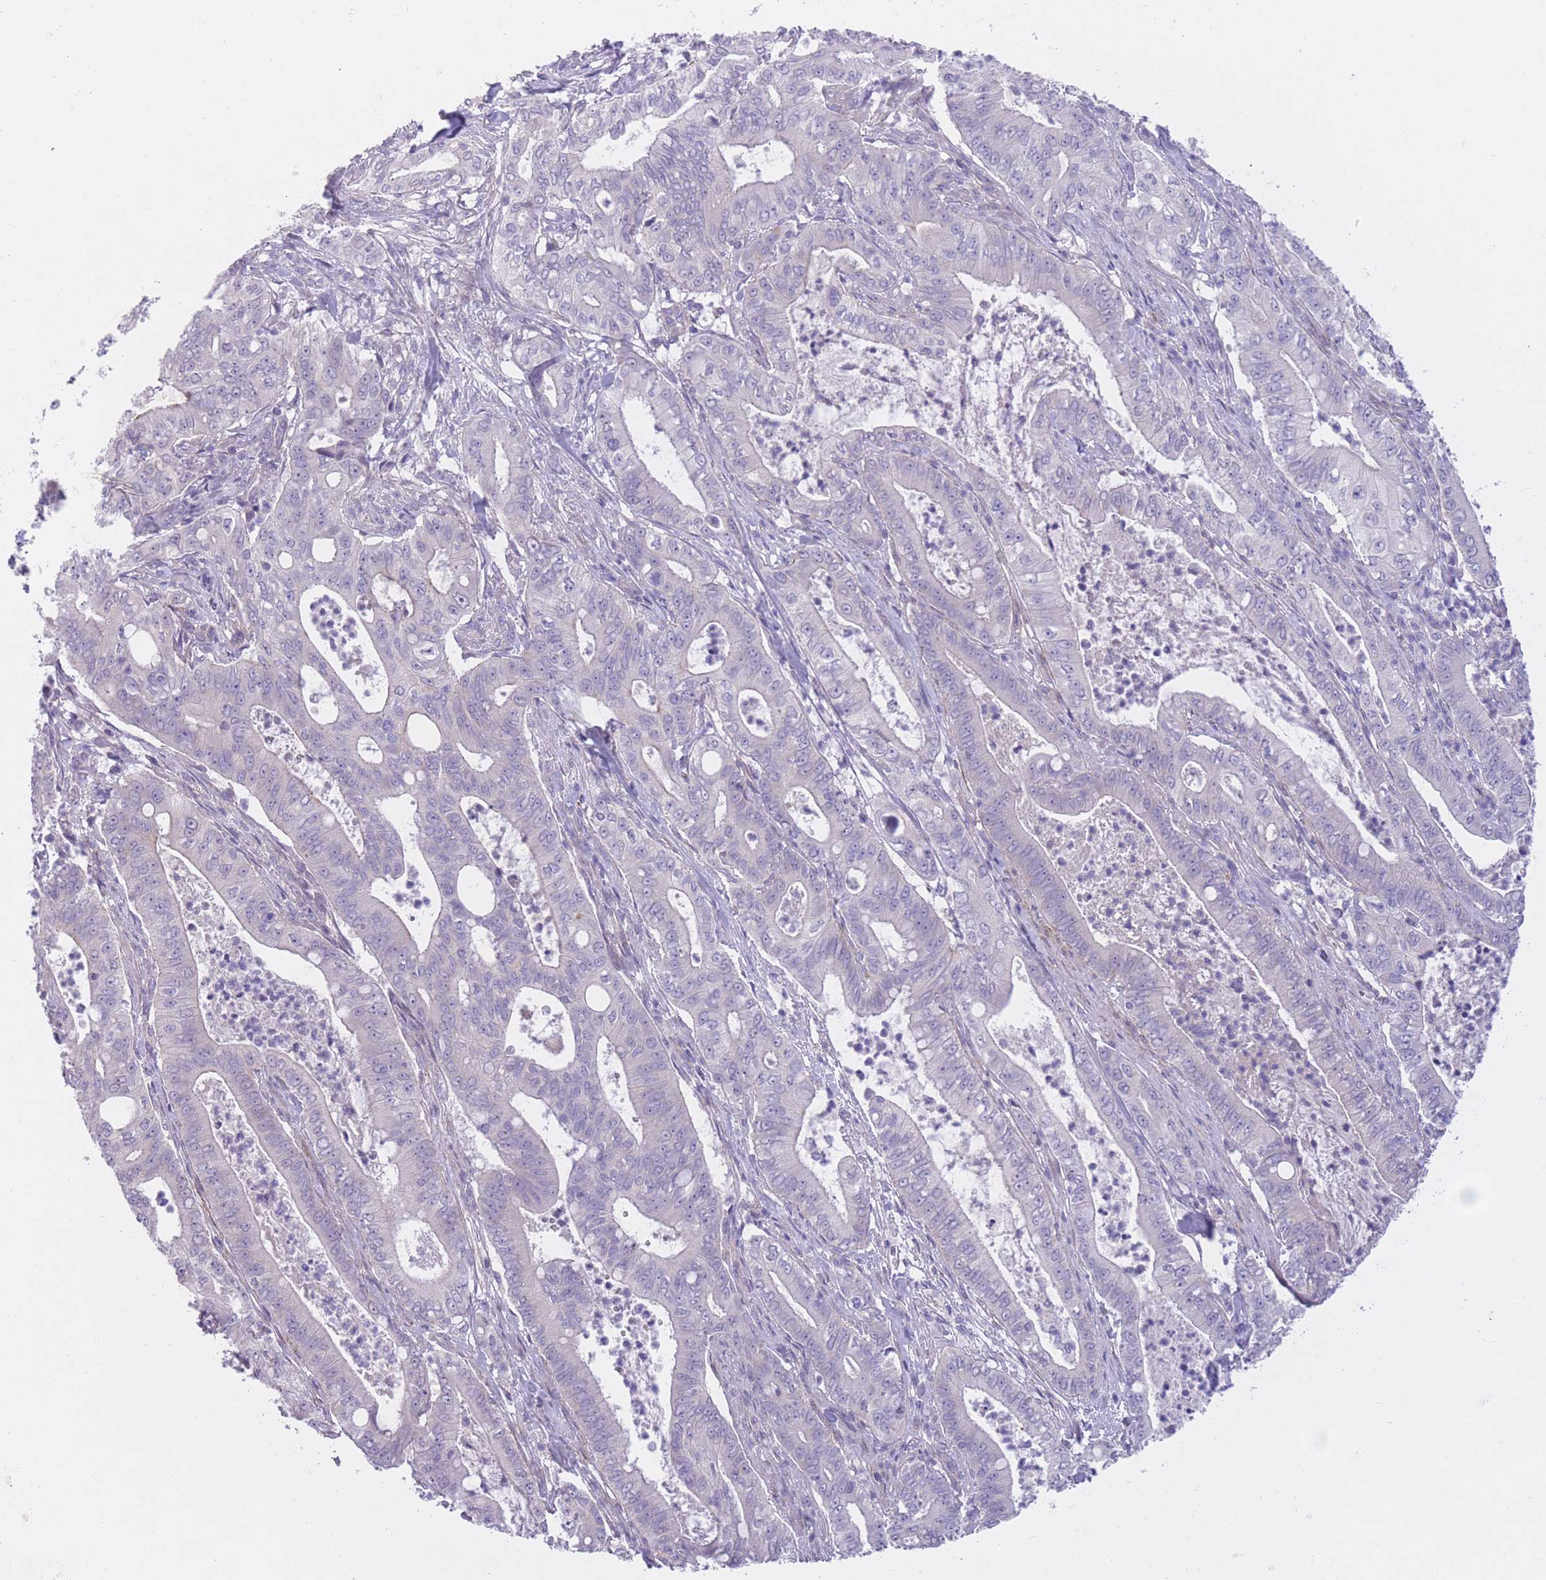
{"staining": {"intensity": "negative", "quantity": "none", "location": "none"}, "tissue": "pancreatic cancer", "cell_type": "Tumor cells", "image_type": "cancer", "snomed": [{"axis": "morphology", "description": "Adenocarcinoma, NOS"}, {"axis": "topography", "description": "Pancreas"}], "caption": "DAB (3,3'-diaminobenzidine) immunohistochemical staining of pancreatic cancer (adenocarcinoma) reveals no significant positivity in tumor cells.", "gene": "QTRT1", "patient": {"sex": "male", "age": 71}}